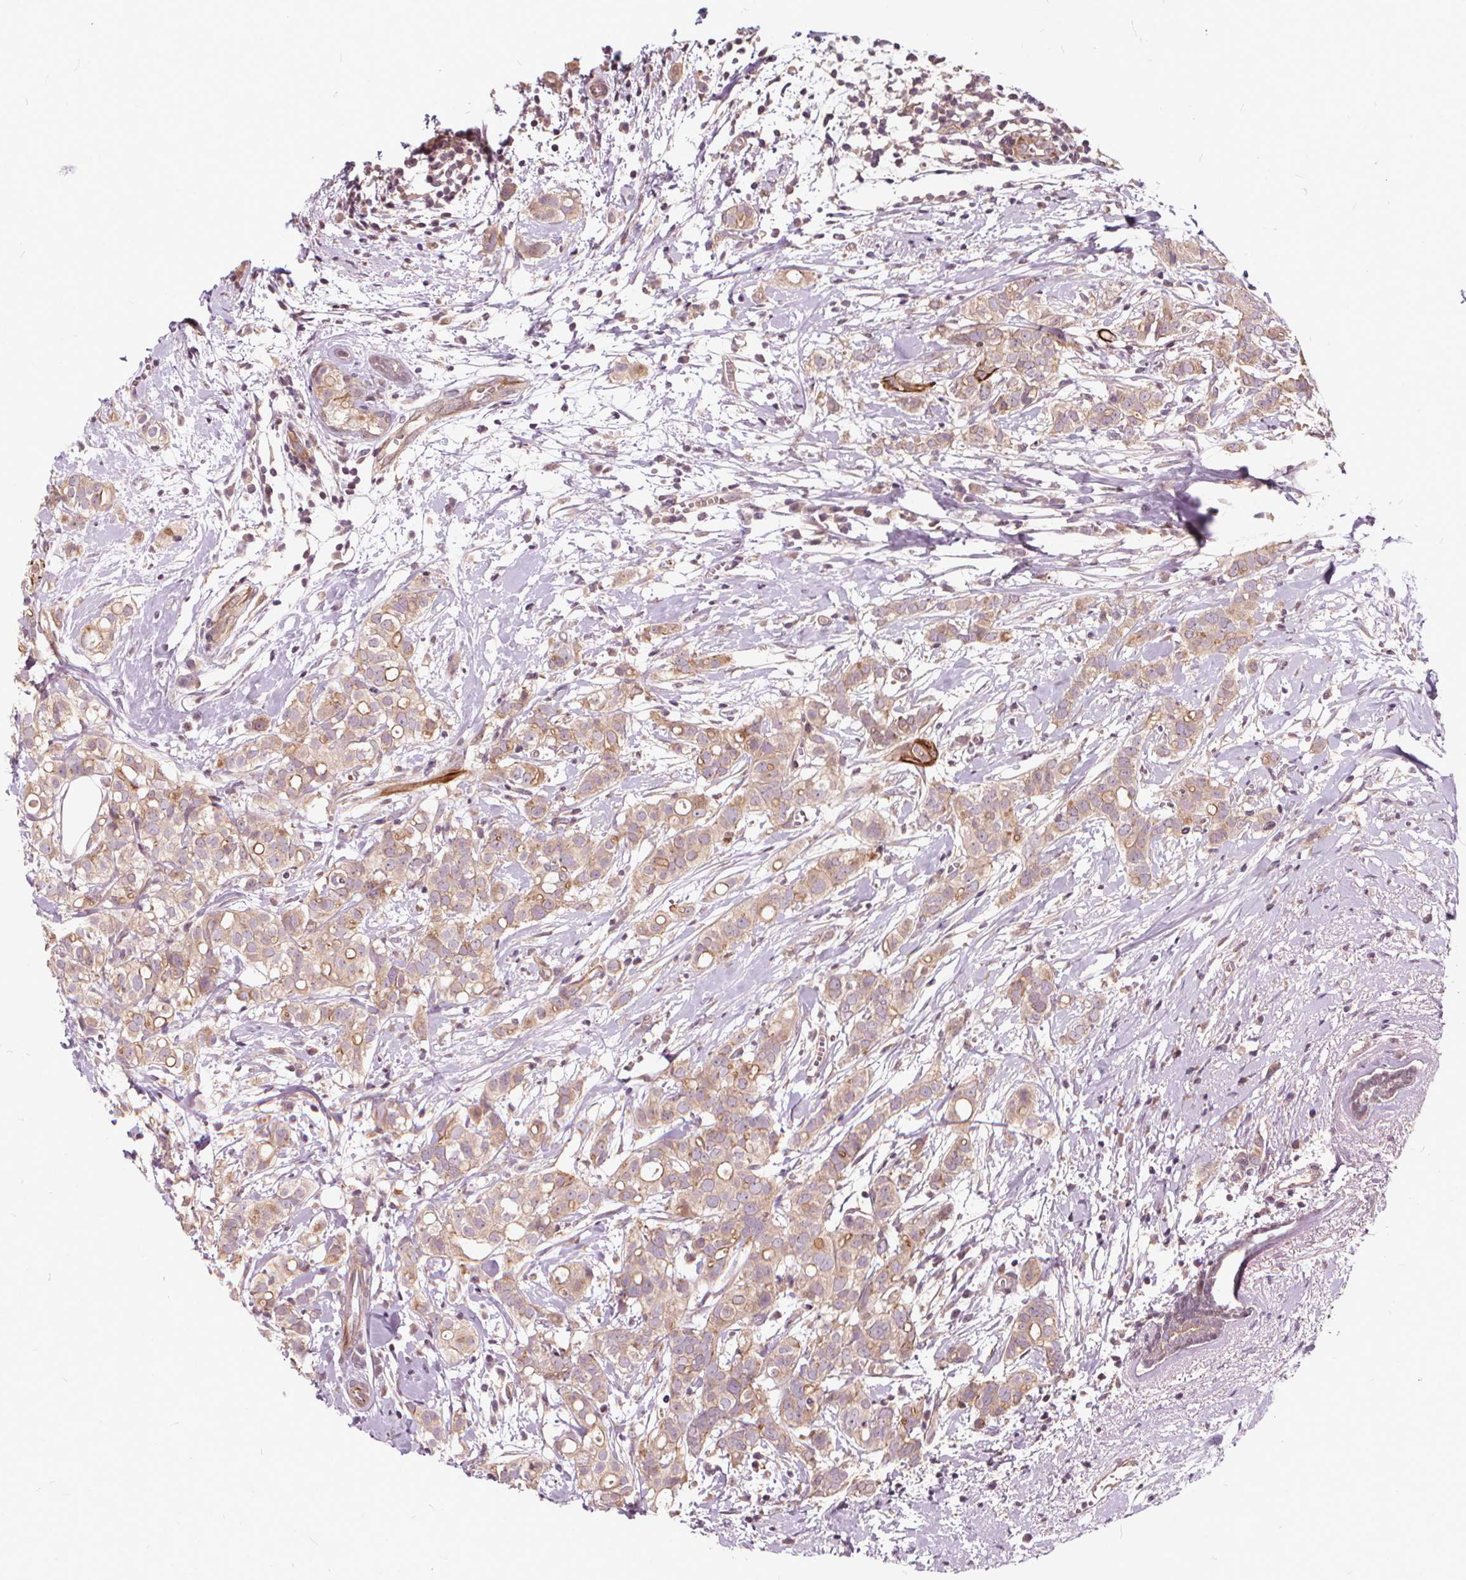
{"staining": {"intensity": "weak", "quantity": ">75%", "location": "cytoplasmic/membranous"}, "tissue": "breast cancer", "cell_type": "Tumor cells", "image_type": "cancer", "snomed": [{"axis": "morphology", "description": "Duct carcinoma"}, {"axis": "topography", "description": "Breast"}], "caption": "Immunohistochemistry of human breast cancer reveals low levels of weak cytoplasmic/membranous positivity in approximately >75% of tumor cells.", "gene": "INPP5E", "patient": {"sex": "female", "age": 40}}